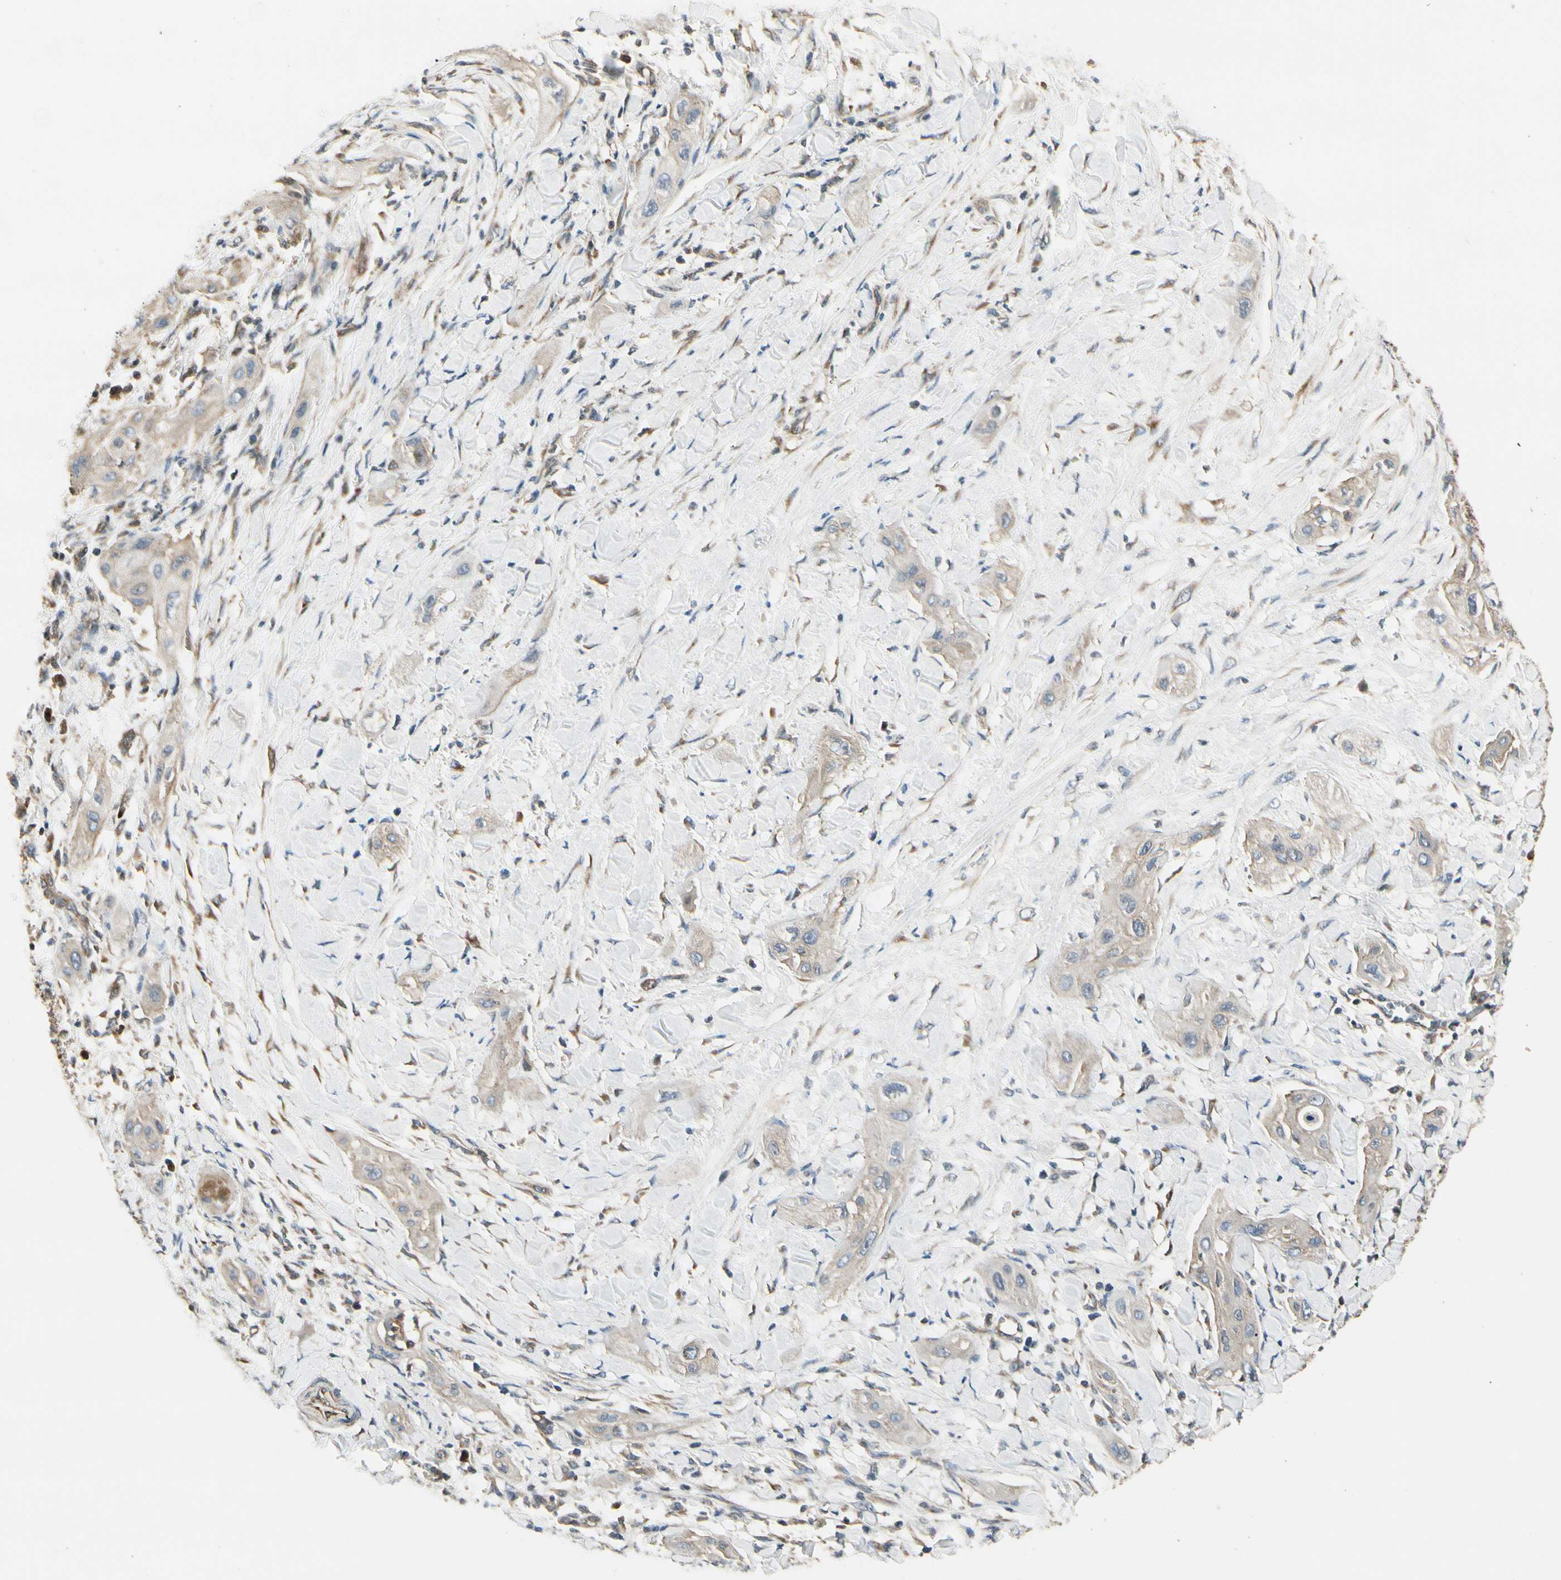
{"staining": {"intensity": "weak", "quantity": ">75%", "location": "cytoplasmic/membranous"}, "tissue": "lung cancer", "cell_type": "Tumor cells", "image_type": "cancer", "snomed": [{"axis": "morphology", "description": "Squamous cell carcinoma, NOS"}, {"axis": "topography", "description": "Lung"}], "caption": "Lung cancer stained with immunohistochemistry demonstrates weak cytoplasmic/membranous positivity in about >75% of tumor cells.", "gene": "NUCB2", "patient": {"sex": "female", "age": 47}}